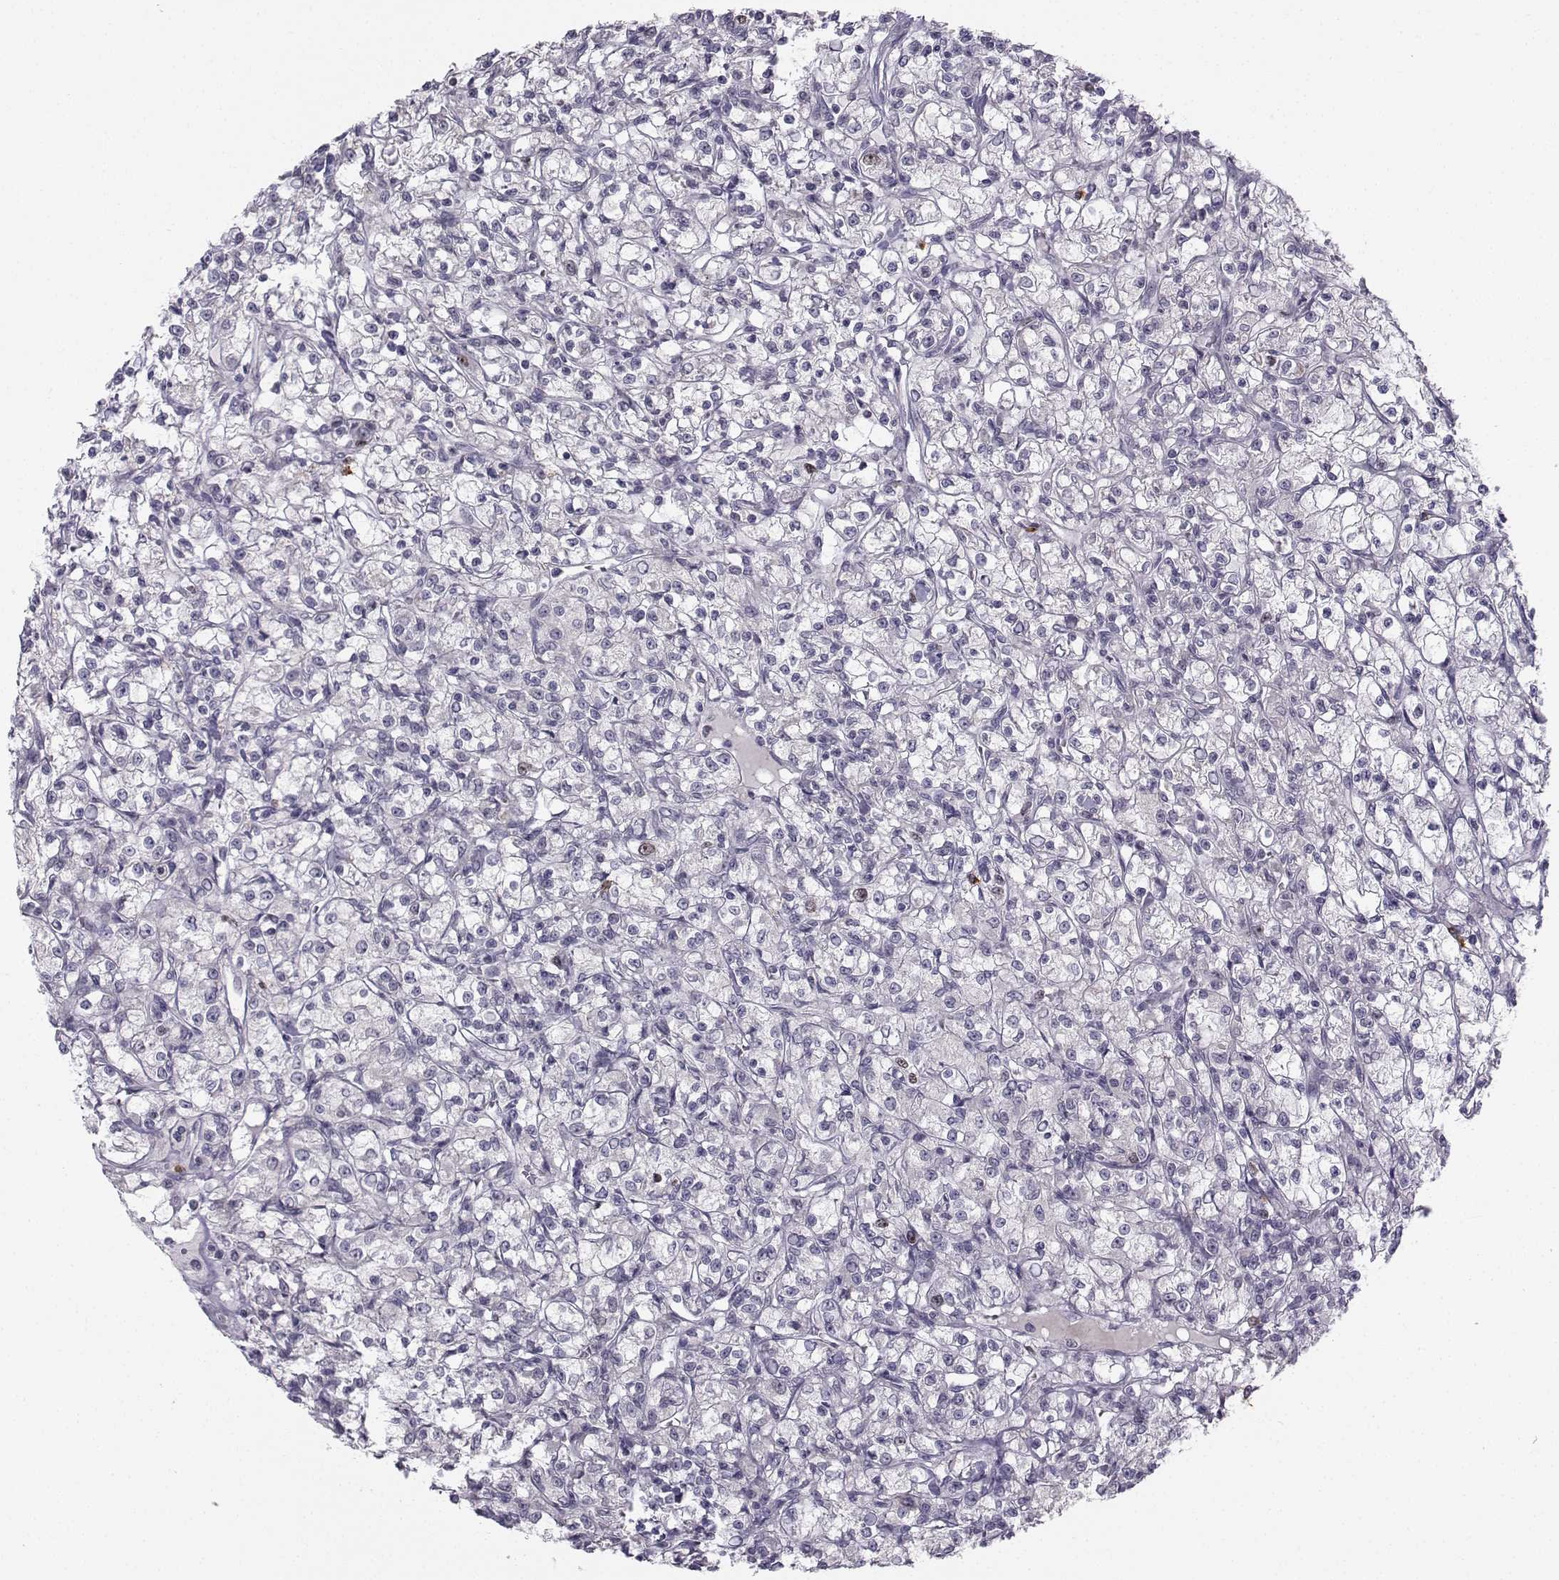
{"staining": {"intensity": "negative", "quantity": "none", "location": "none"}, "tissue": "renal cancer", "cell_type": "Tumor cells", "image_type": "cancer", "snomed": [{"axis": "morphology", "description": "Adenocarcinoma, NOS"}, {"axis": "topography", "description": "Kidney"}], "caption": "The micrograph exhibits no significant positivity in tumor cells of renal cancer.", "gene": "LRP8", "patient": {"sex": "female", "age": 59}}